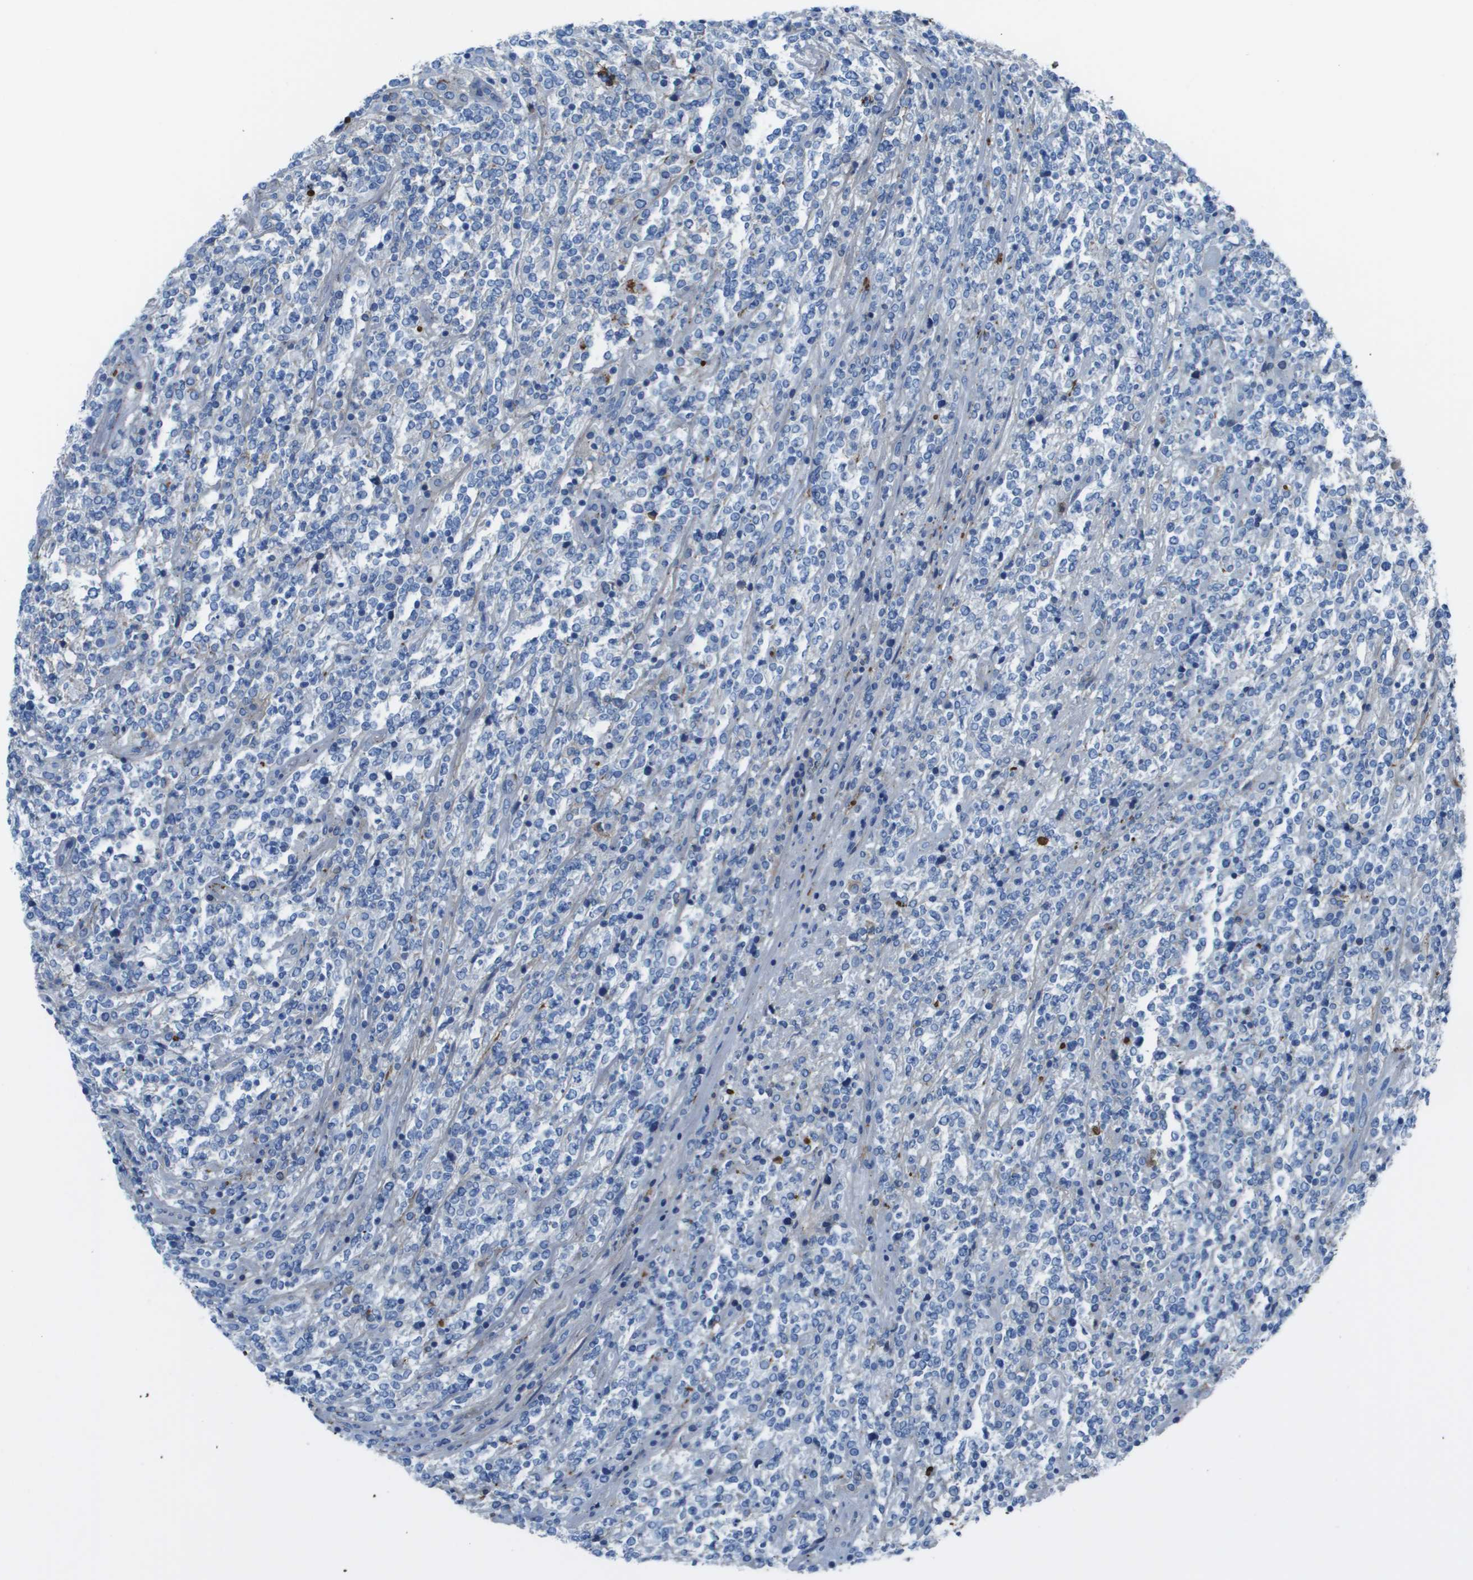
{"staining": {"intensity": "negative", "quantity": "none", "location": "none"}, "tissue": "lymphoma", "cell_type": "Tumor cells", "image_type": "cancer", "snomed": [{"axis": "morphology", "description": "Malignant lymphoma, non-Hodgkin's type, High grade"}, {"axis": "topography", "description": "Soft tissue"}], "caption": "The image shows no staining of tumor cells in high-grade malignant lymphoma, non-Hodgkin's type.", "gene": "VTN", "patient": {"sex": "male", "age": 18}}